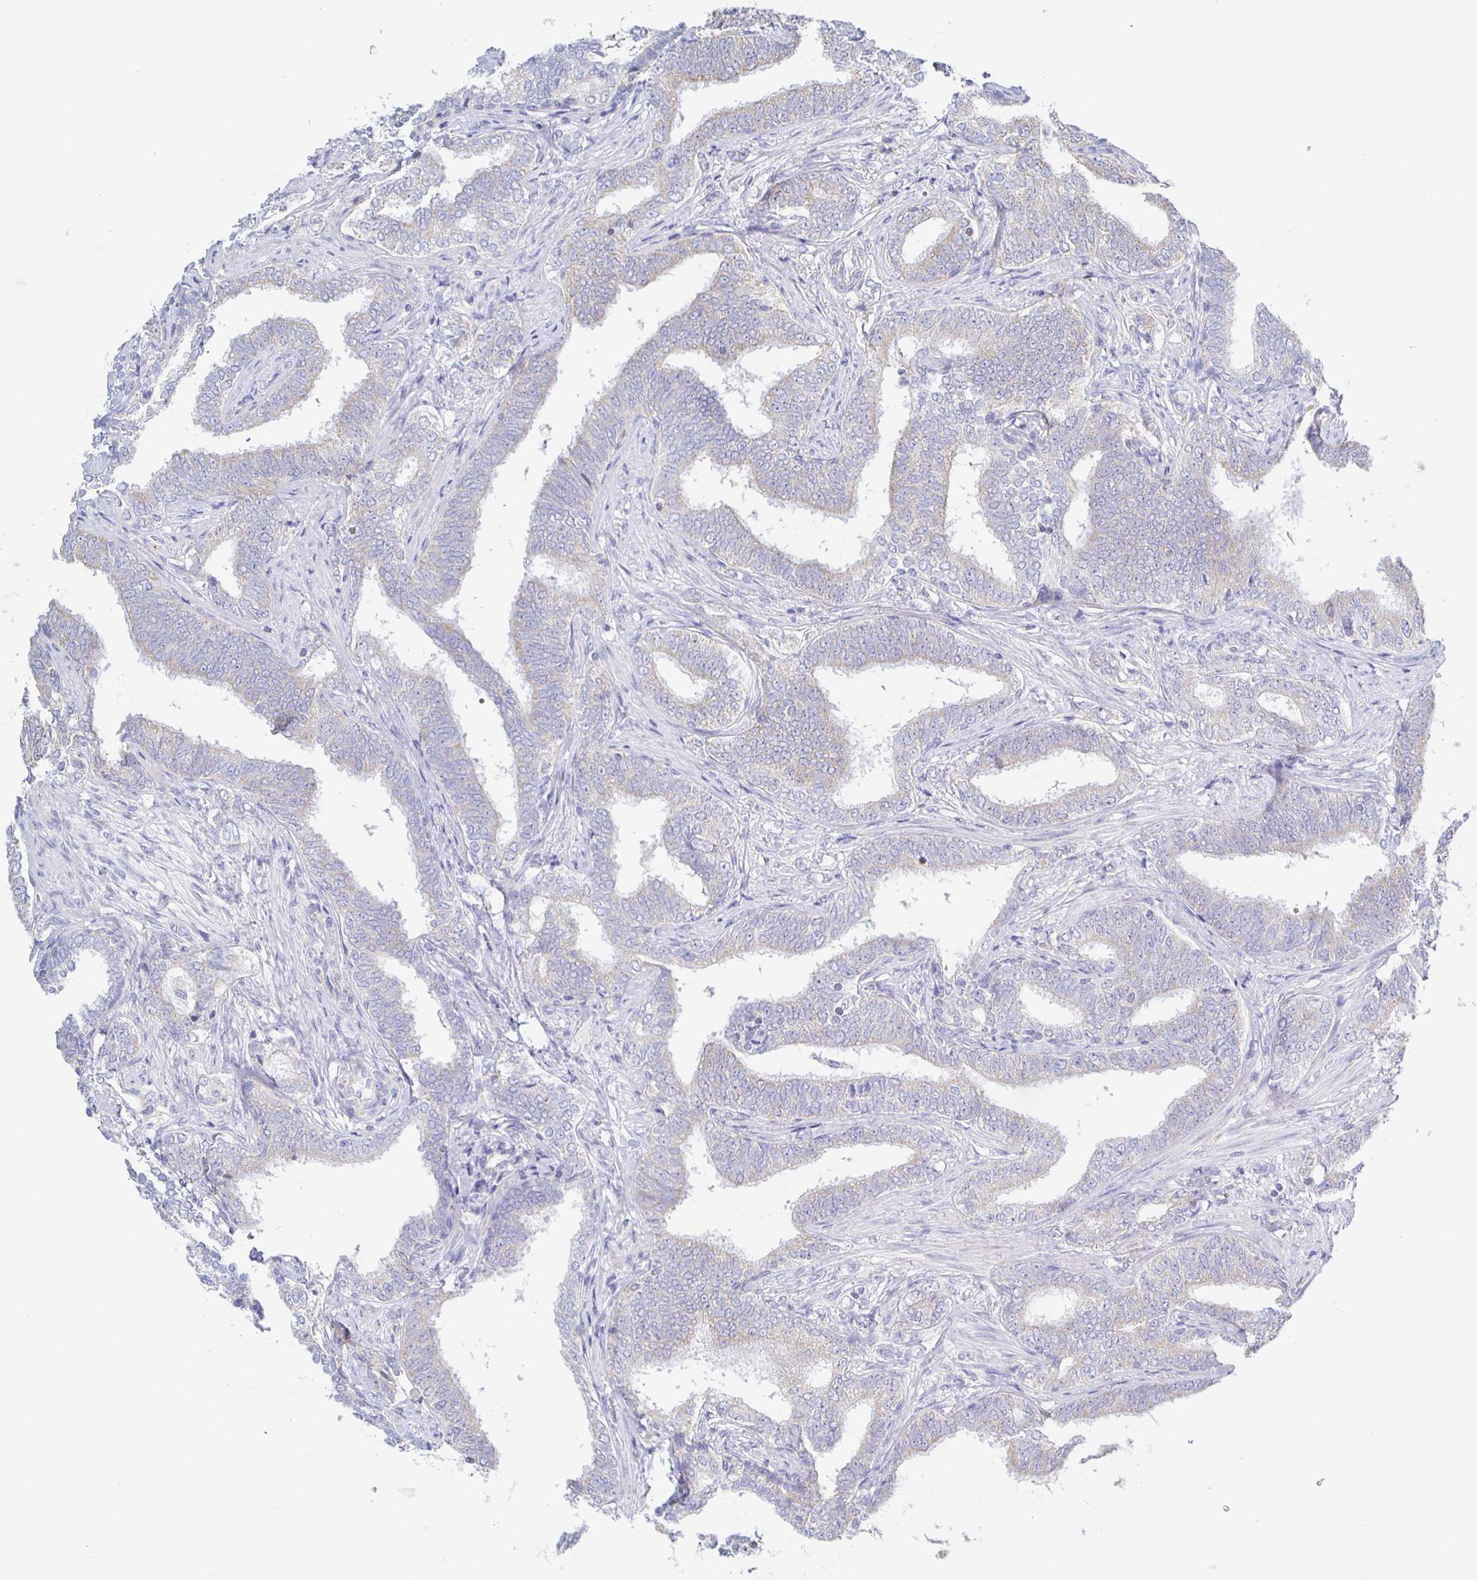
{"staining": {"intensity": "negative", "quantity": "none", "location": "none"}, "tissue": "prostate cancer", "cell_type": "Tumor cells", "image_type": "cancer", "snomed": [{"axis": "morphology", "description": "Adenocarcinoma, High grade"}, {"axis": "topography", "description": "Prostate"}], "caption": "Protein analysis of high-grade adenocarcinoma (prostate) shows no significant staining in tumor cells. (Stains: DAB immunohistochemistry (IHC) with hematoxylin counter stain, Microscopy: brightfield microscopy at high magnification).", "gene": "SYNGR4", "patient": {"sex": "male", "age": 72}}